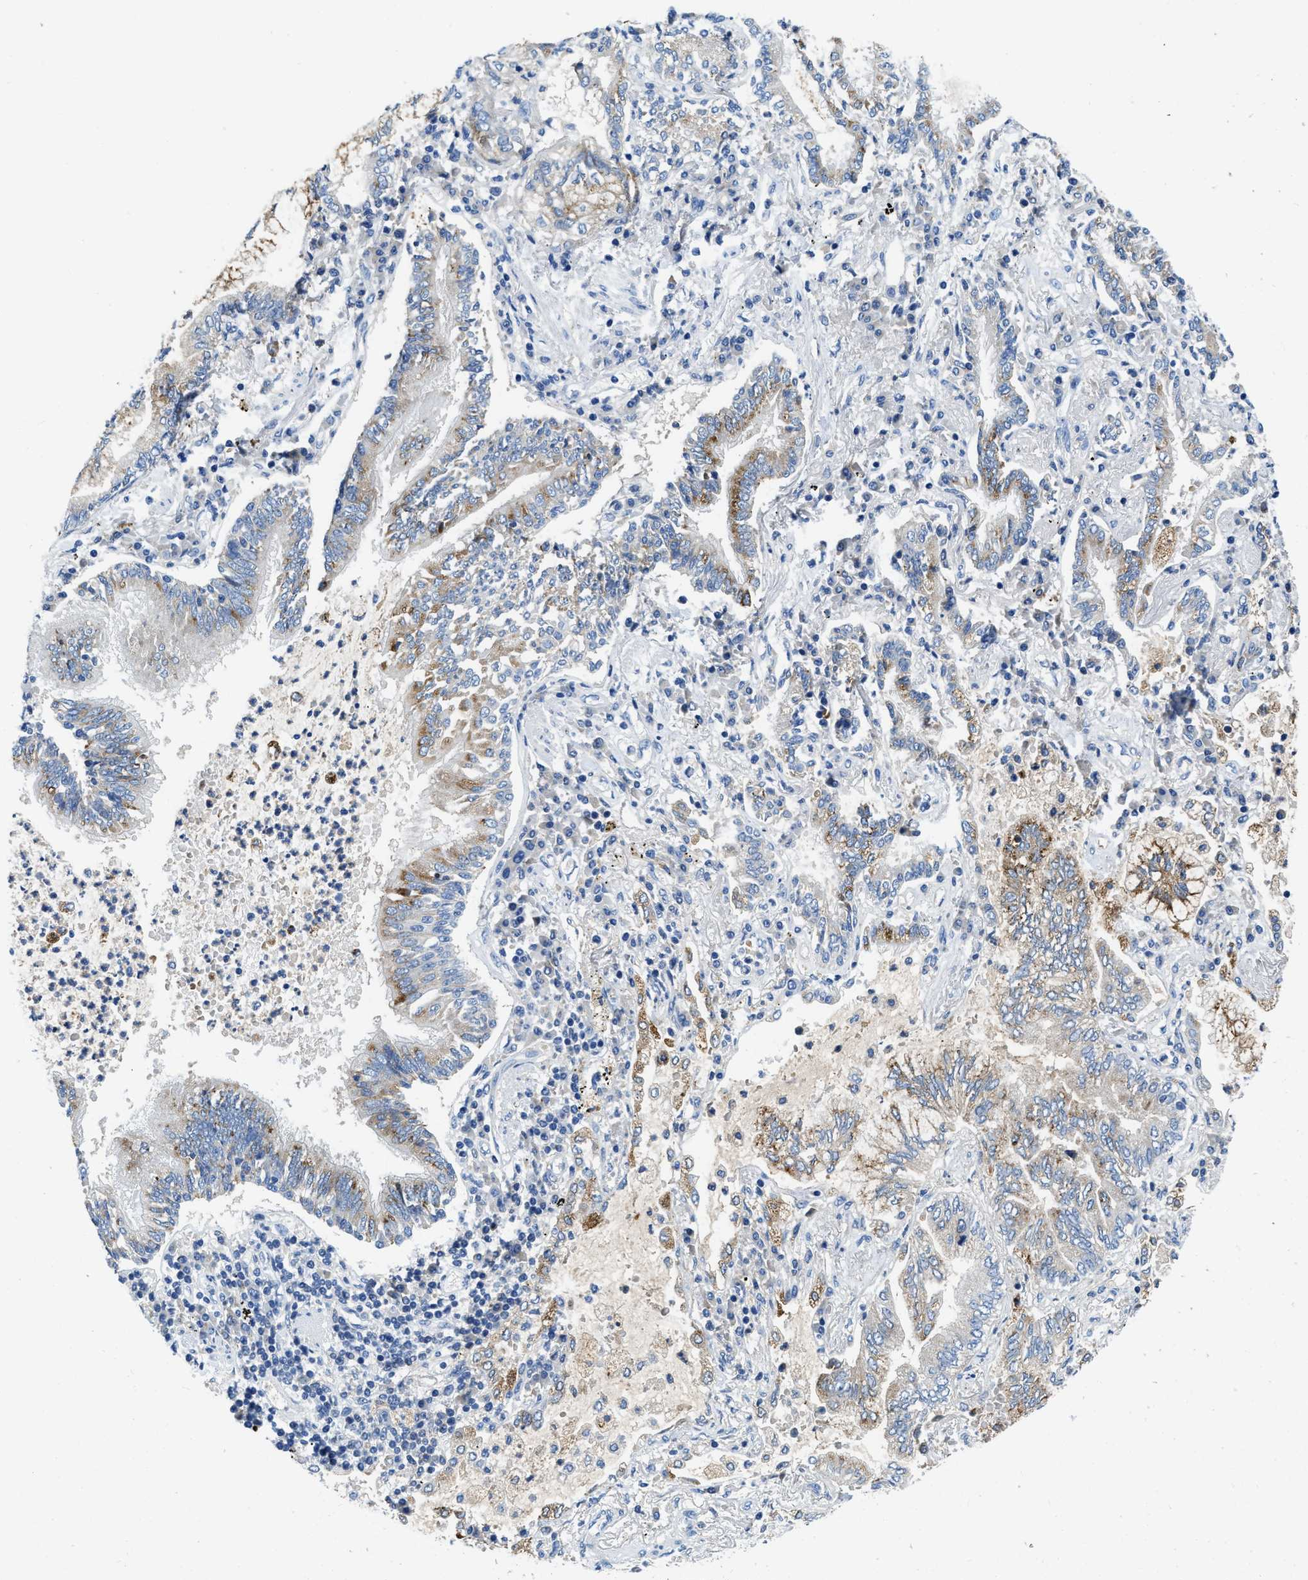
{"staining": {"intensity": "moderate", "quantity": "25%-75%", "location": "cytoplasmic/membranous"}, "tissue": "lung cancer", "cell_type": "Tumor cells", "image_type": "cancer", "snomed": [{"axis": "morphology", "description": "Normal tissue, NOS"}, {"axis": "morphology", "description": "Adenocarcinoma, NOS"}, {"axis": "topography", "description": "Bronchus"}, {"axis": "topography", "description": "Lung"}], "caption": "DAB (3,3'-diaminobenzidine) immunohistochemical staining of lung cancer displays moderate cytoplasmic/membranous protein positivity in about 25%-75% of tumor cells. Using DAB (brown) and hematoxylin (blue) stains, captured at high magnification using brightfield microscopy.", "gene": "TSPAN3", "patient": {"sex": "female", "age": 70}}